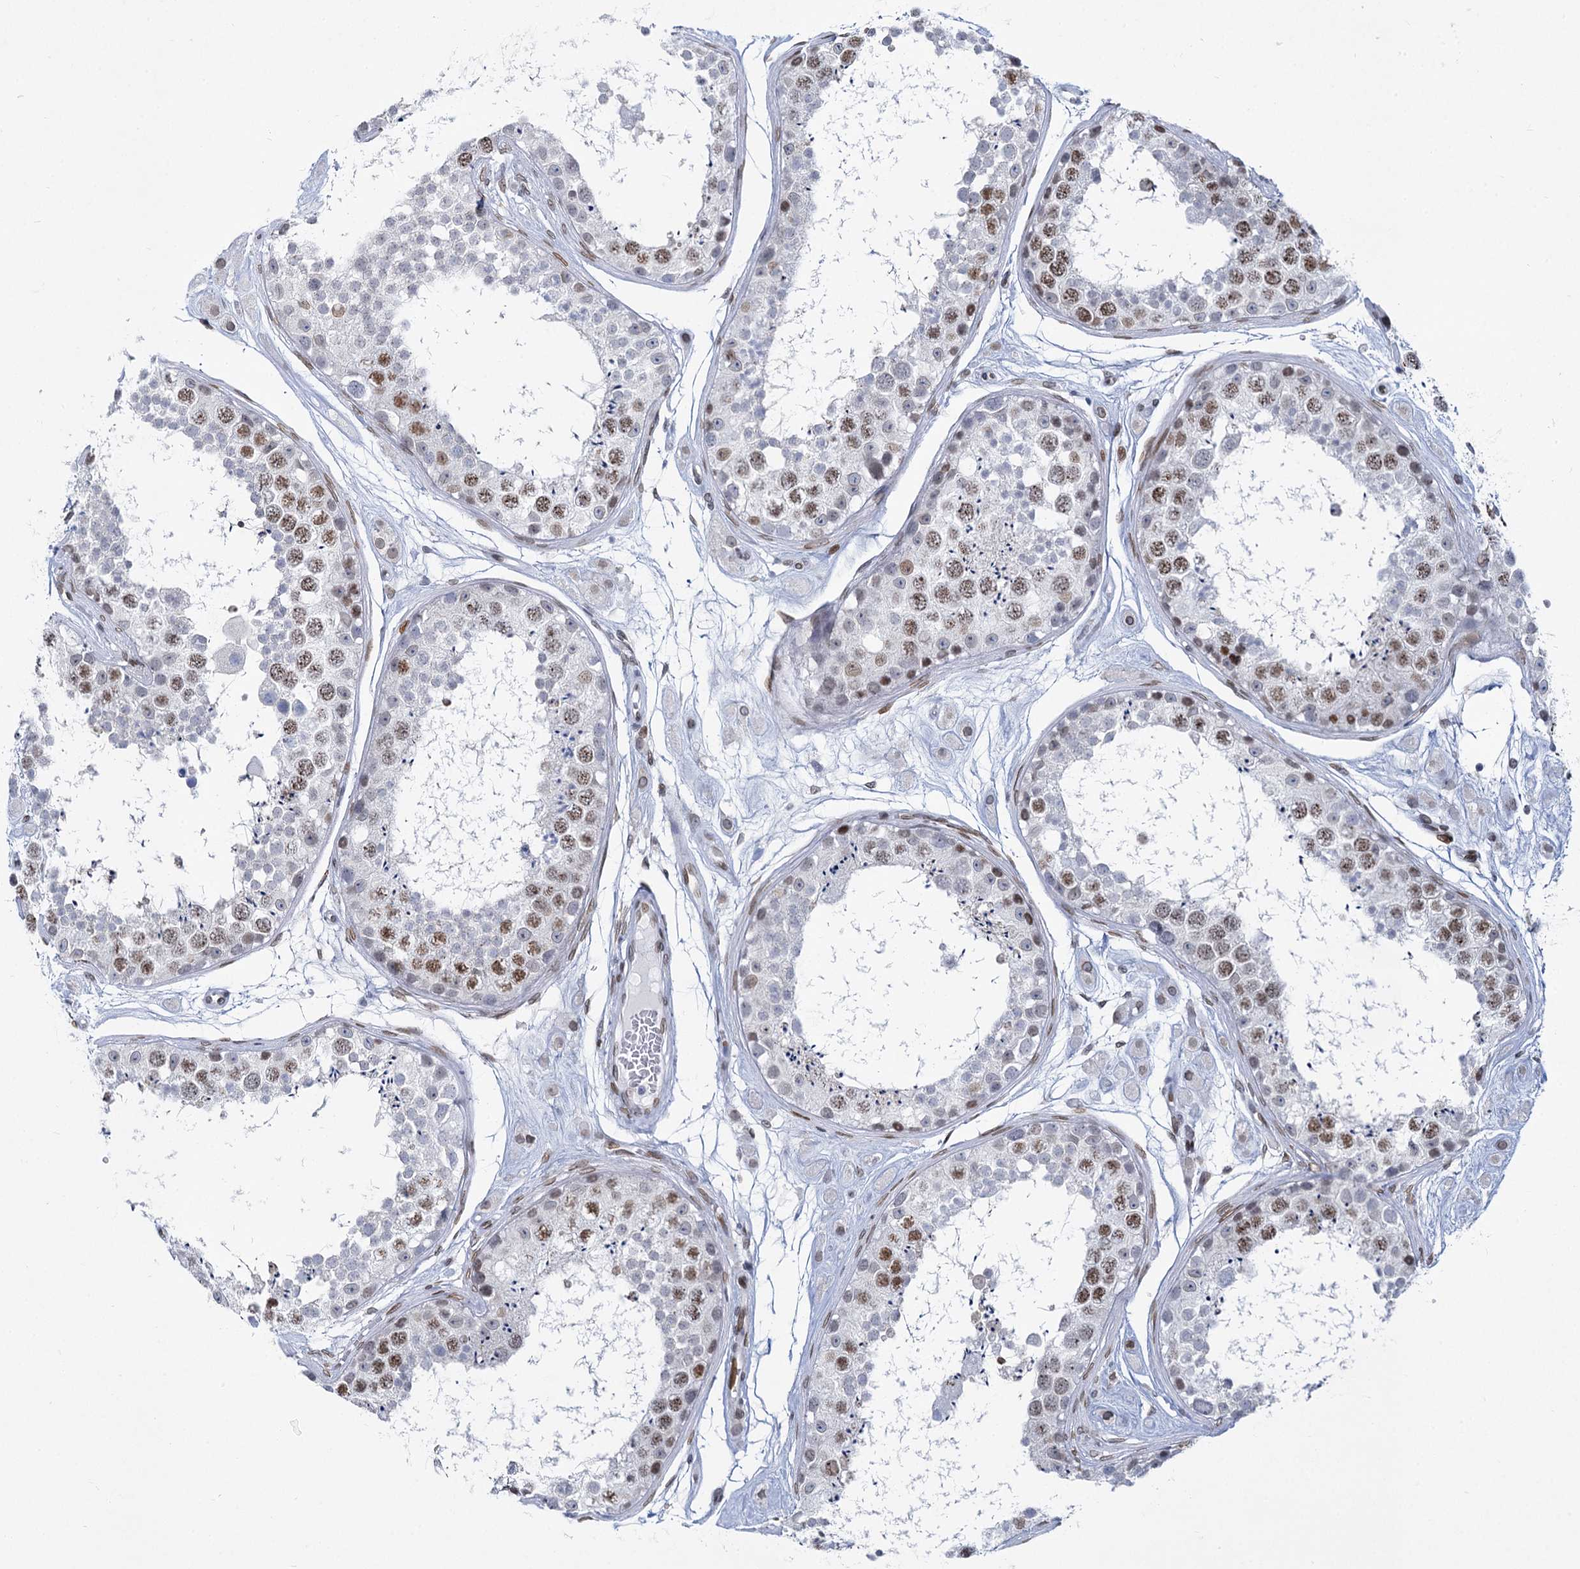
{"staining": {"intensity": "moderate", "quantity": "25%-75%", "location": "nuclear"}, "tissue": "testis", "cell_type": "Cells in seminiferous ducts", "image_type": "normal", "snomed": [{"axis": "morphology", "description": "Normal tissue, NOS"}, {"axis": "topography", "description": "Testis"}], "caption": "This image exhibits immunohistochemistry staining of normal testis, with medium moderate nuclear expression in about 25%-75% of cells in seminiferous ducts.", "gene": "PRSS35", "patient": {"sex": "male", "age": 25}}